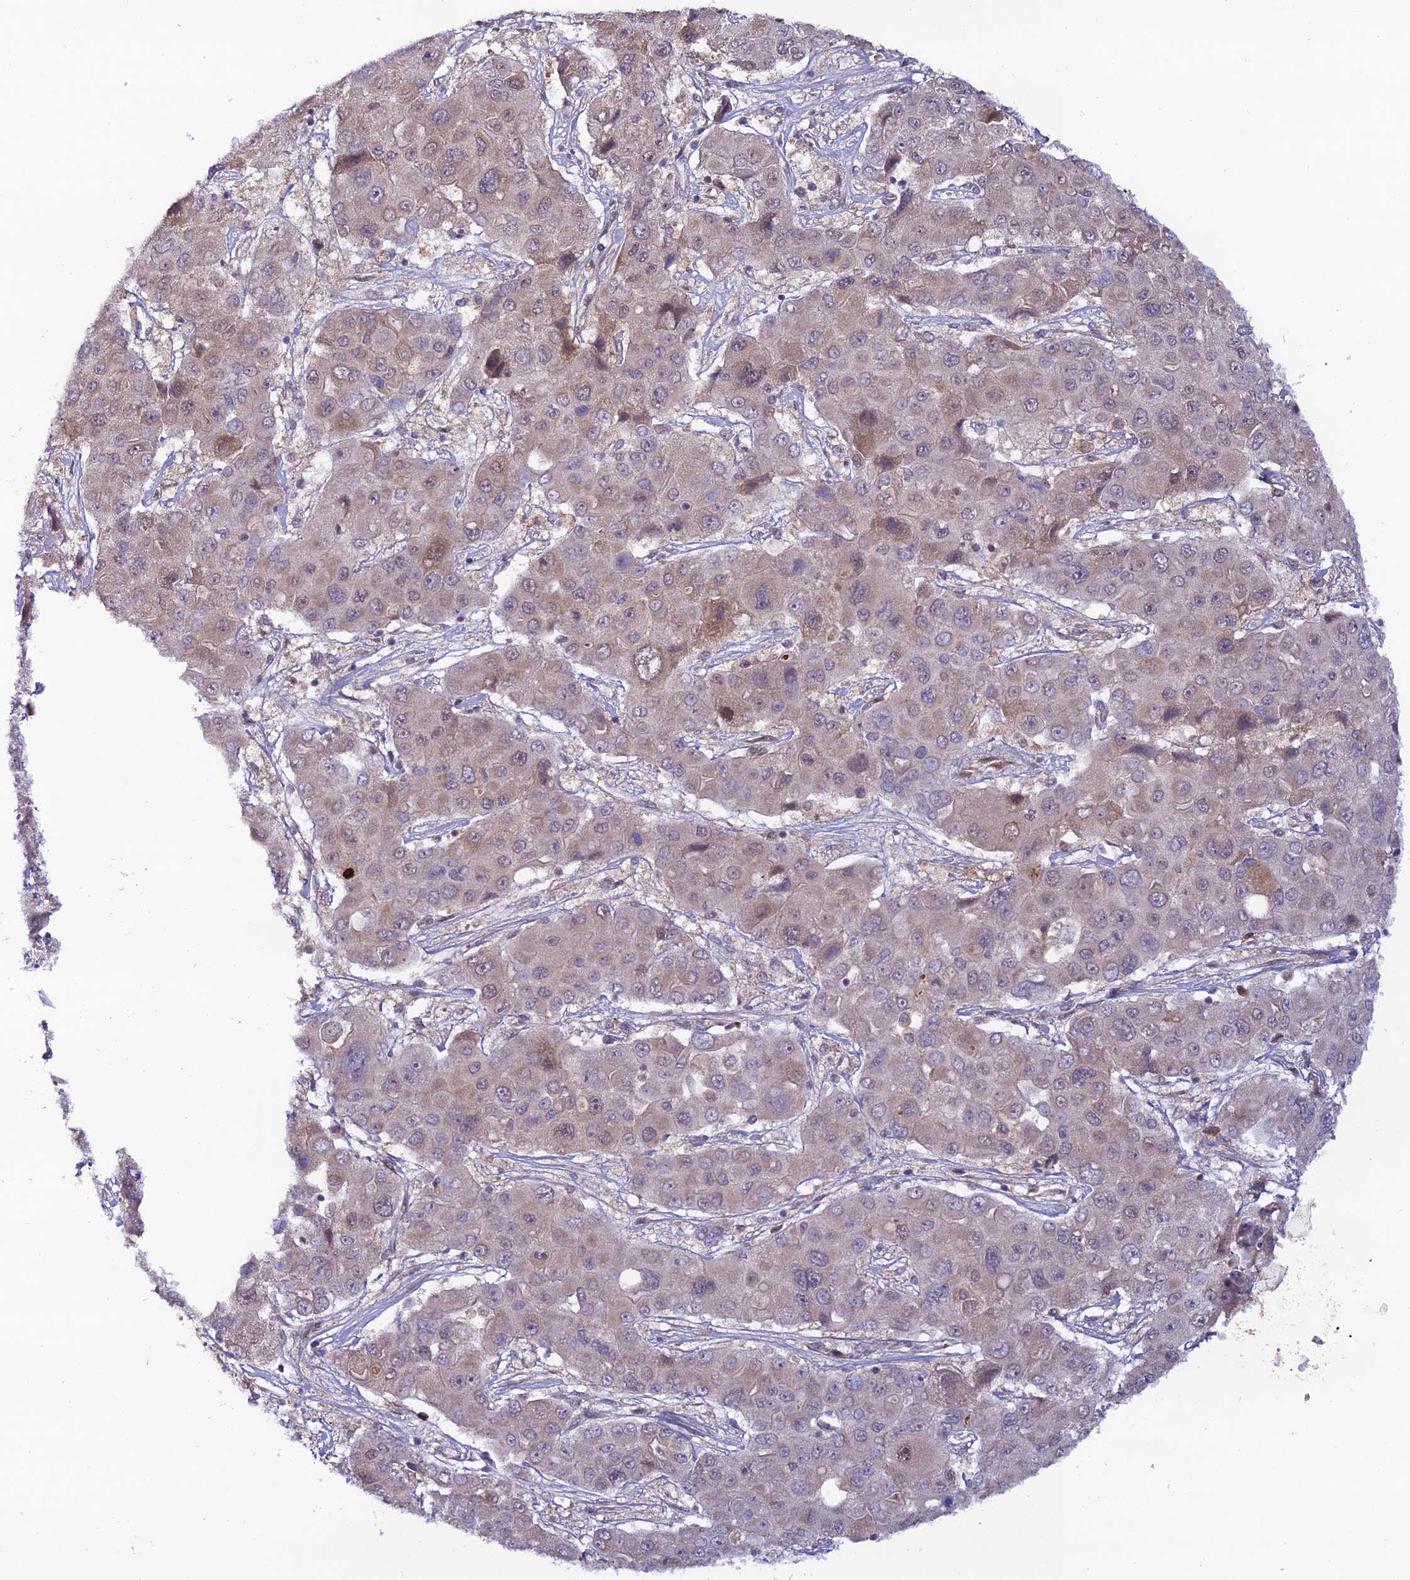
{"staining": {"intensity": "weak", "quantity": "<25%", "location": "cytoplasmic/membranous"}, "tissue": "liver cancer", "cell_type": "Tumor cells", "image_type": "cancer", "snomed": [{"axis": "morphology", "description": "Cholangiocarcinoma"}, {"axis": "topography", "description": "Liver"}], "caption": "Immunohistochemistry (IHC) photomicrograph of human liver cancer stained for a protein (brown), which shows no staining in tumor cells.", "gene": "TRIM40", "patient": {"sex": "male", "age": 67}}